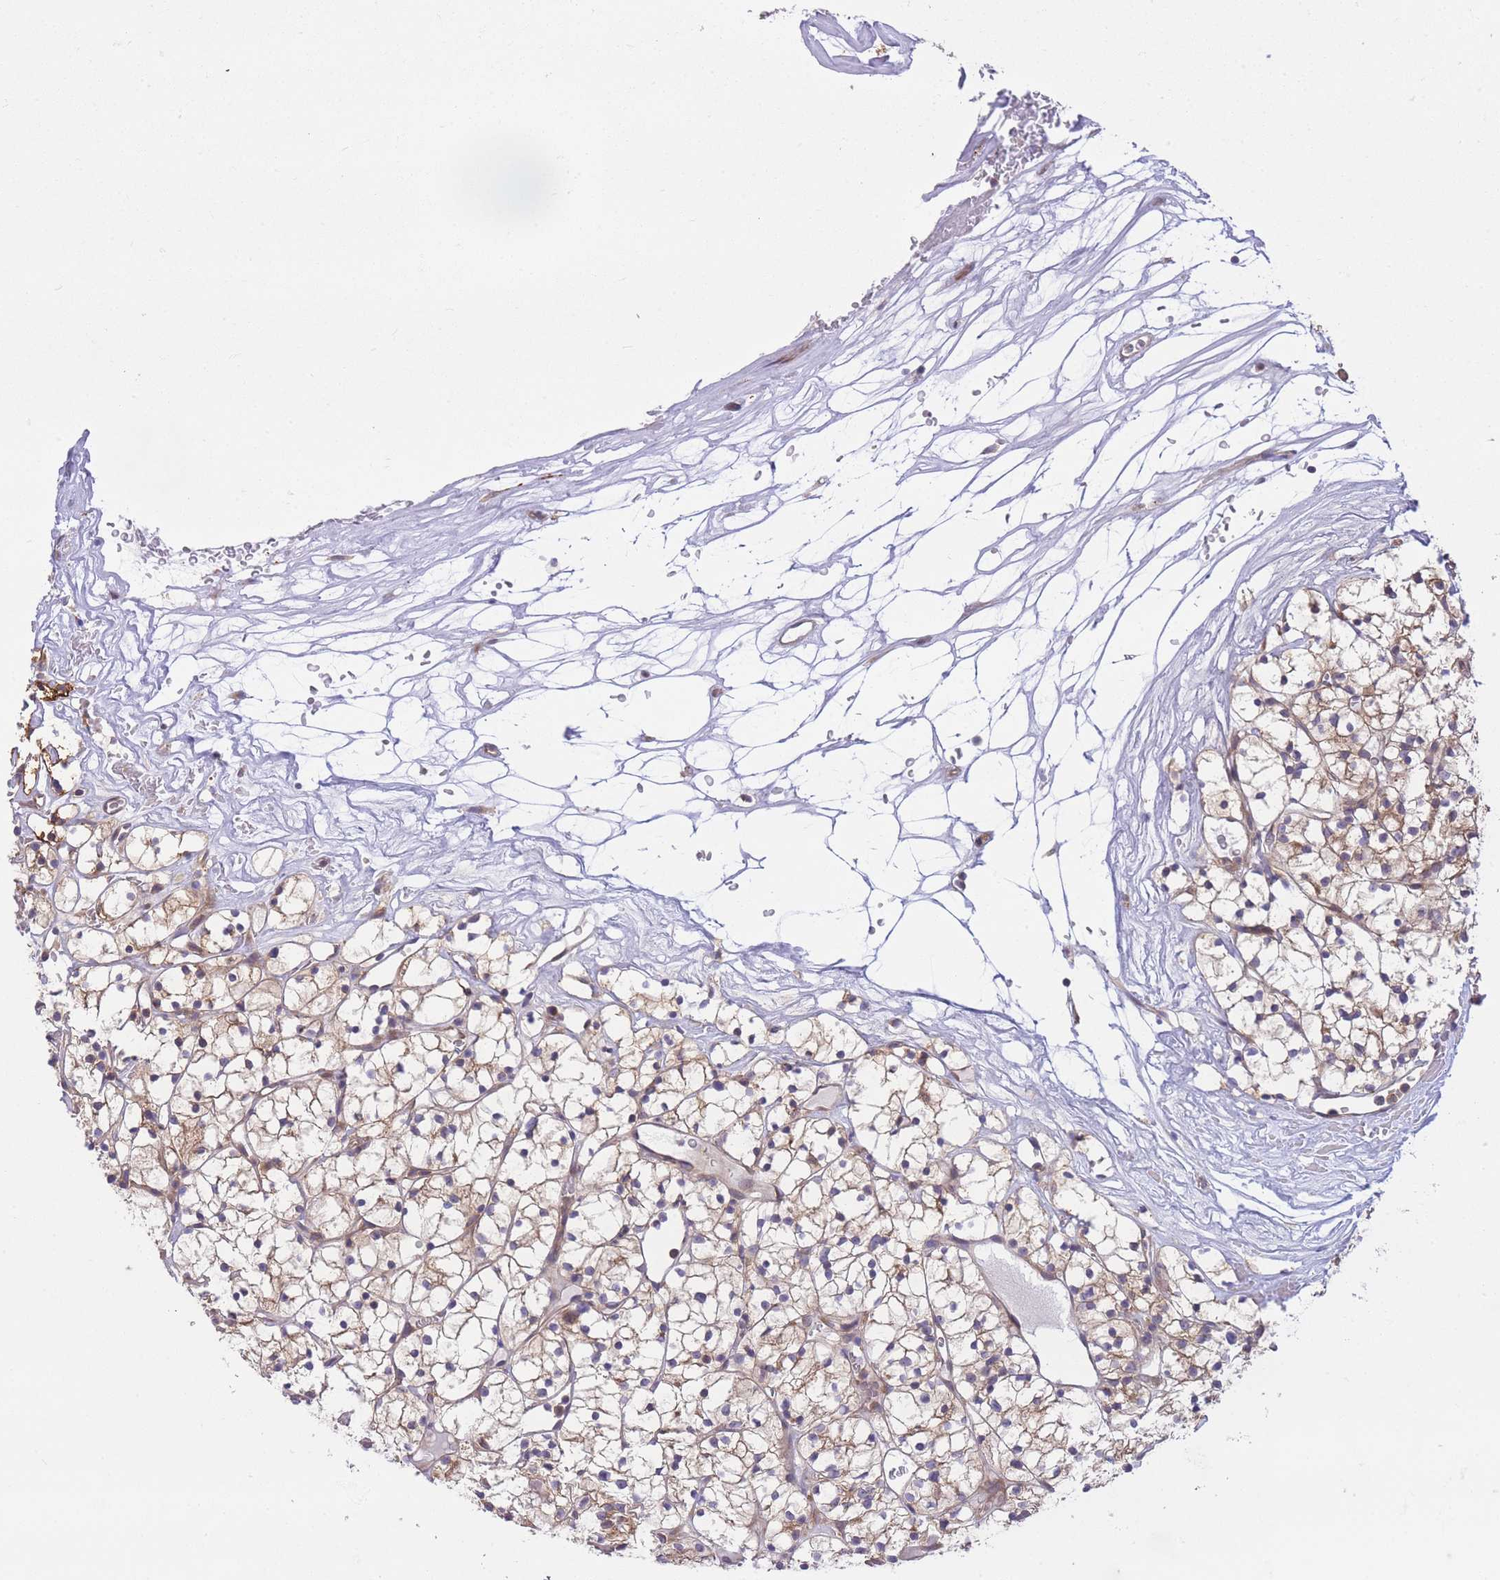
{"staining": {"intensity": "weak", "quantity": ">75%", "location": "cytoplasmic/membranous"}, "tissue": "renal cancer", "cell_type": "Tumor cells", "image_type": "cancer", "snomed": [{"axis": "morphology", "description": "Adenocarcinoma, NOS"}, {"axis": "topography", "description": "Kidney"}], "caption": "Renal adenocarcinoma was stained to show a protein in brown. There is low levels of weak cytoplasmic/membranous staining in about >75% of tumor cells.", "gene": "EIF2B2", "patient": {"sex": "female", "age": 64}}